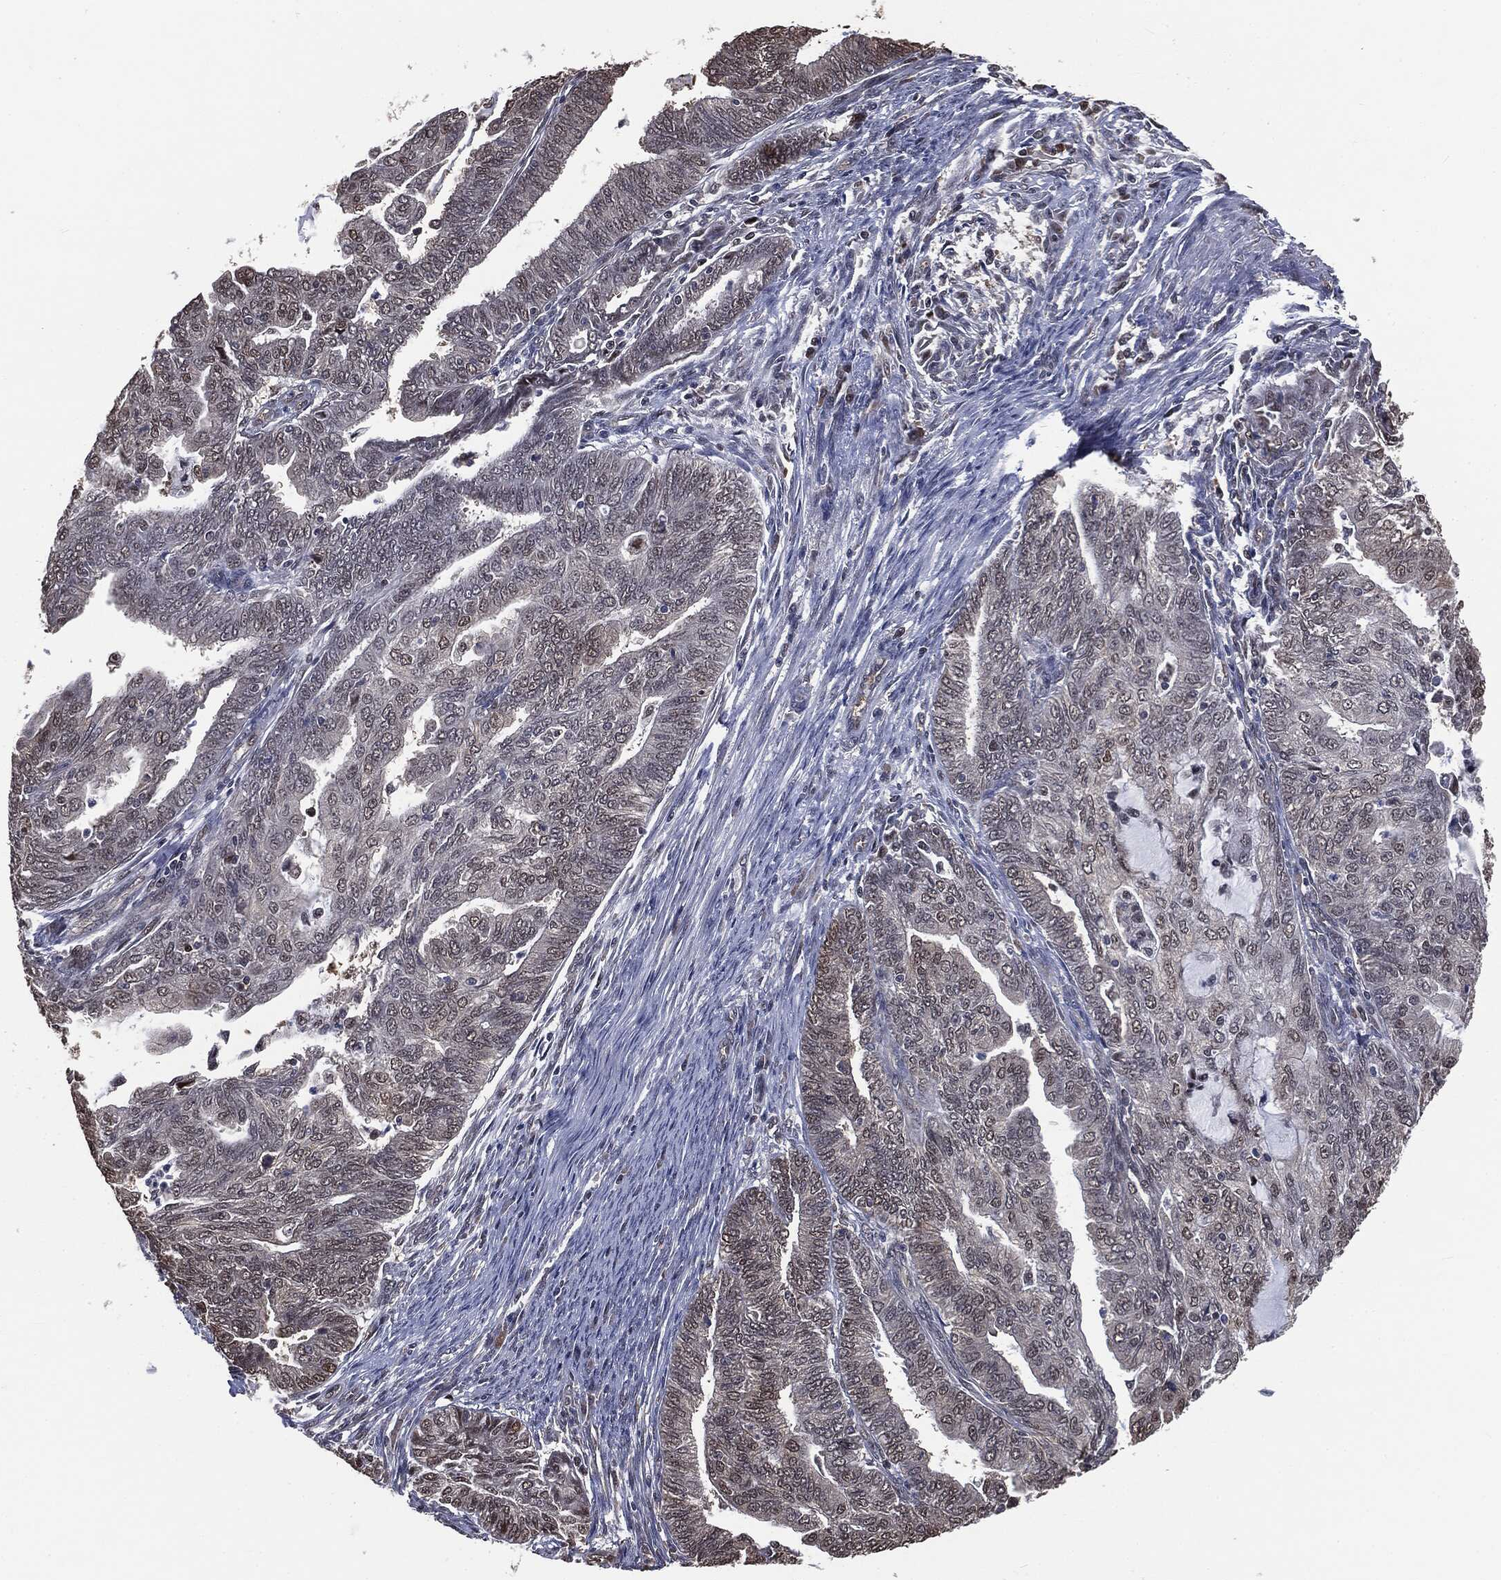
{"staining": {"intensity": "negative", "quantity": "none", "location": "none"}, "tissue": "endometrial cancer", "cell_type": "Tumor cells", "image_type": "cancer", "snomed": [{"axis": "morphology", "description": "Adenocarcinoma, NOS"}, {"axis": "topography", "description": "Endometrium"}], "caption": "A high-resolution histopathology image shows immunohistochemistry staining of endometrial adenocarcinoma, which displays no significant expression in tumor cells.", "gene": "SHLD2", "patient": {"sex": "female", "age": 82}}